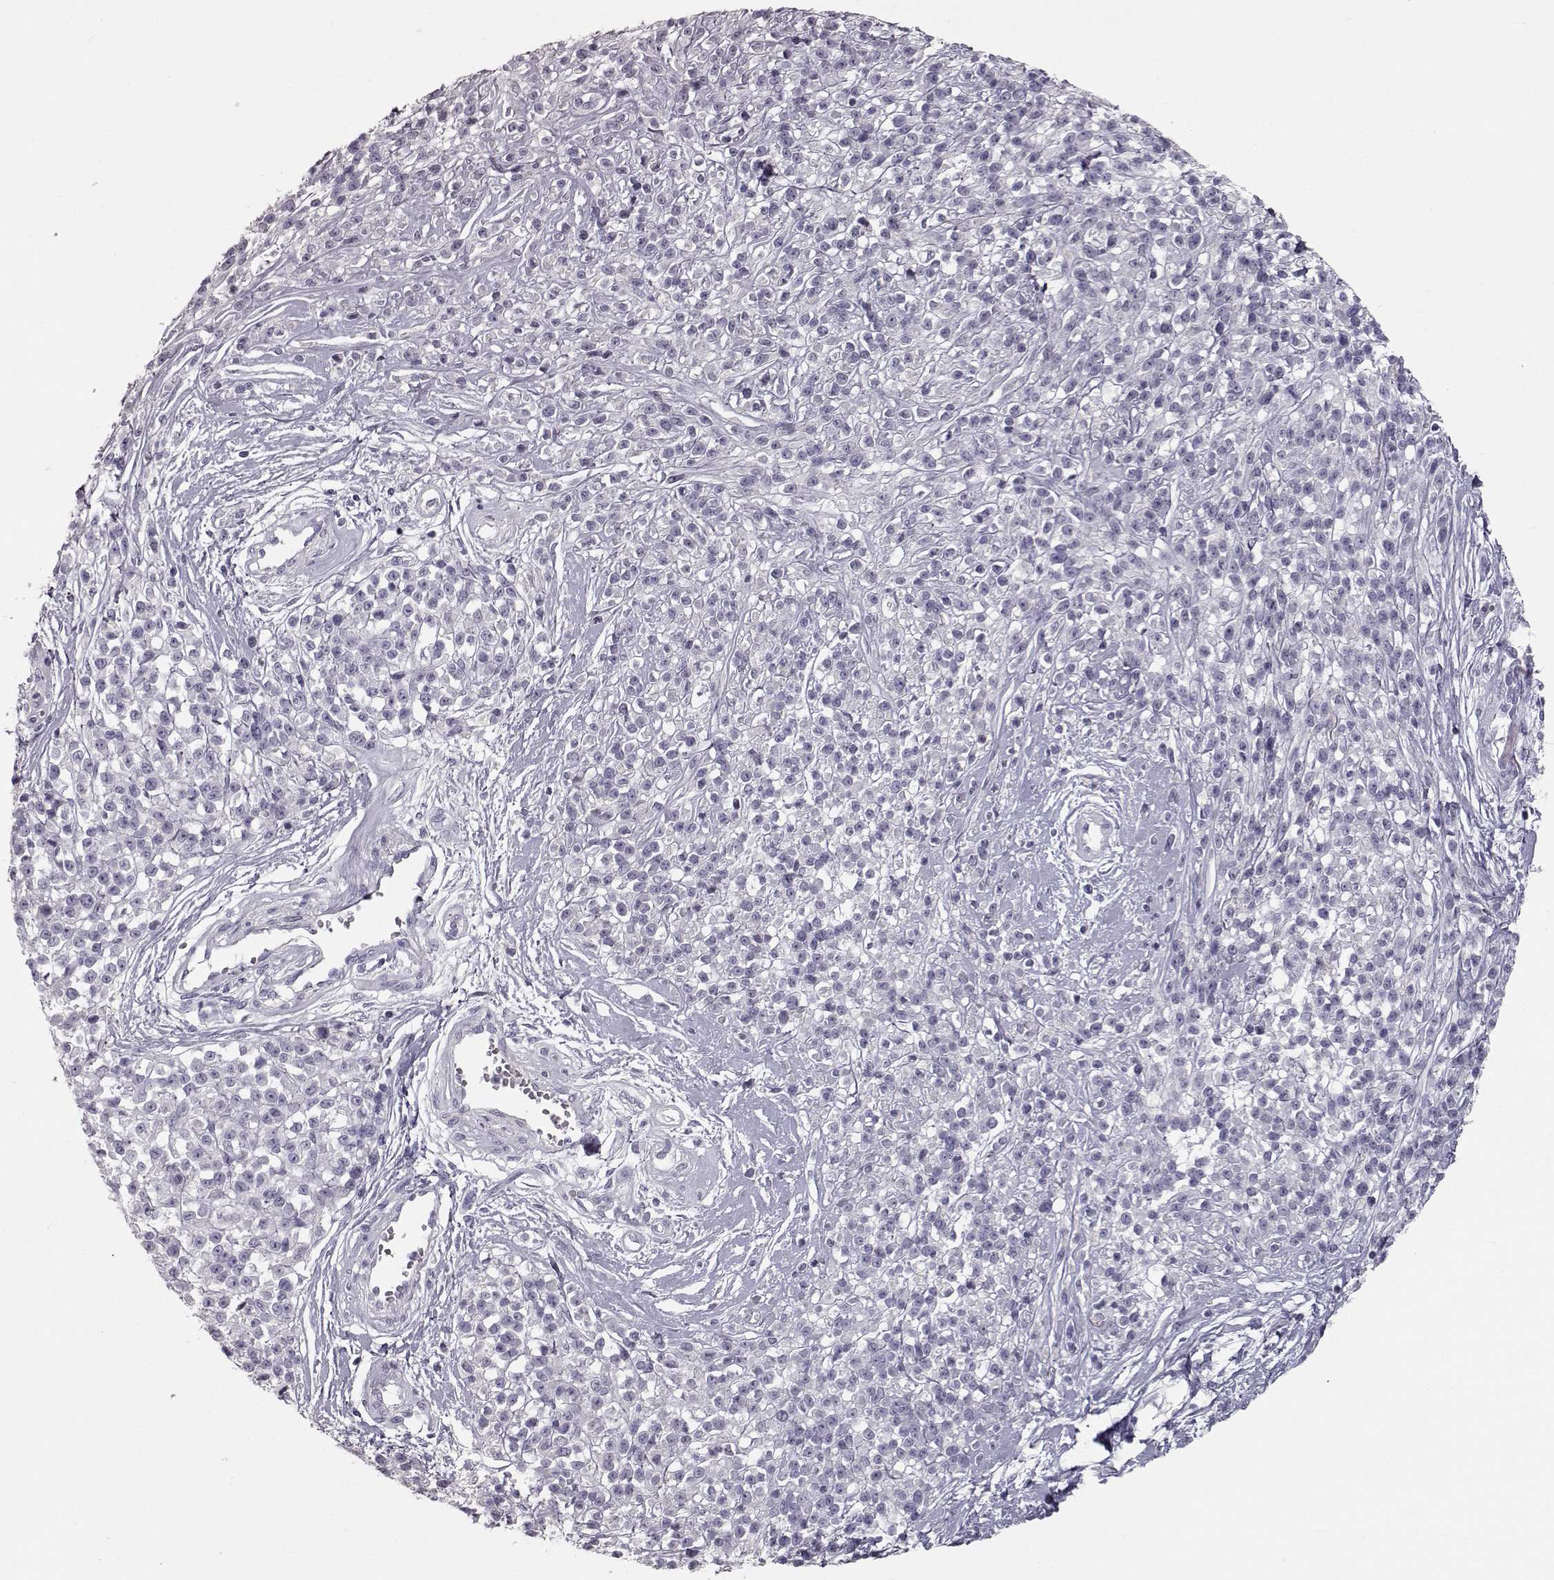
{"staining": {"intensity": "negative", "quantity": "none", "location": "none"}, "tissue": "melanoma", "cell_type": "Tumor cells", "image_type": "cancer", "snomed": [{"axis": "morphology", "description": "Malignant melanoma, NOS"}, {"axis": "topography", "description": "Skin"}, {"axis": "topography", "description": "Skin of trunk"}], "caption": "Tumor cells are negative for protein expression in human melanoma. Brightfield microscopy of IHC stained with DAB (3,3'-diaminobenzidine) (brown) and hematoxylin (blue), captured at high magnification.", "gene": "CCL19", "patient": {"sex": "male", "age": 74}}